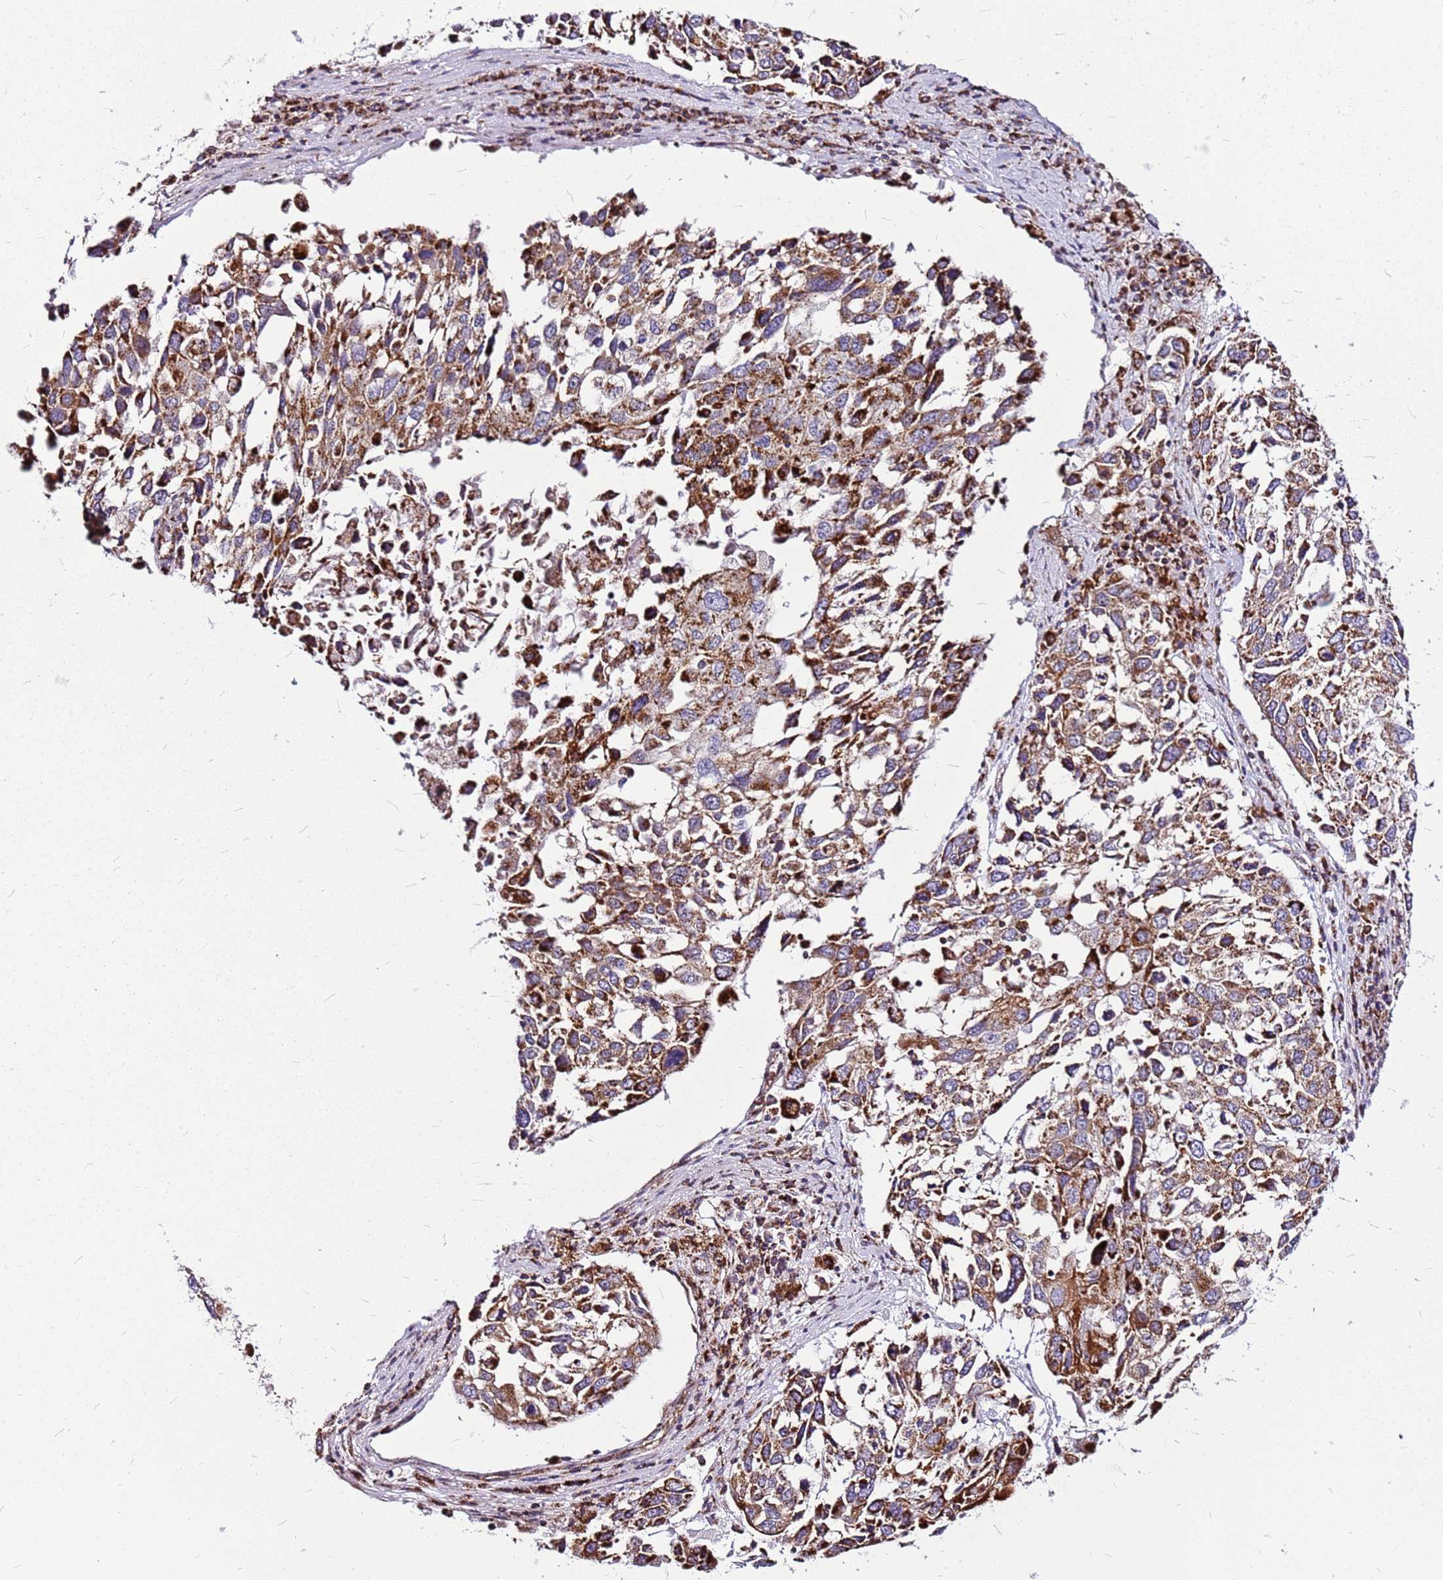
{"staining": {"intensity": "moderate", "quantity": ">75%", "location": "cytoplasmic/membranous"}, "tissue": "lung cancer", "cell_type": "Tumor cells", "image_type": "cancer", "snomed": [{"axis": "morphology", "description": "Squamous cell carcinoma, NOS"}, {"axis": "topography", "description": "Lung"}], "caption": "A photomicrograph of human squamous cell carcinoma (lung) stained for a protein shows moderate cytoplasmic/membranous brown staining in tumor cells. (DAB IHC with brightfield microscopy, high magnification).", "gene": "OR51T1", "patient": {"sex": "male", "age": 65}}